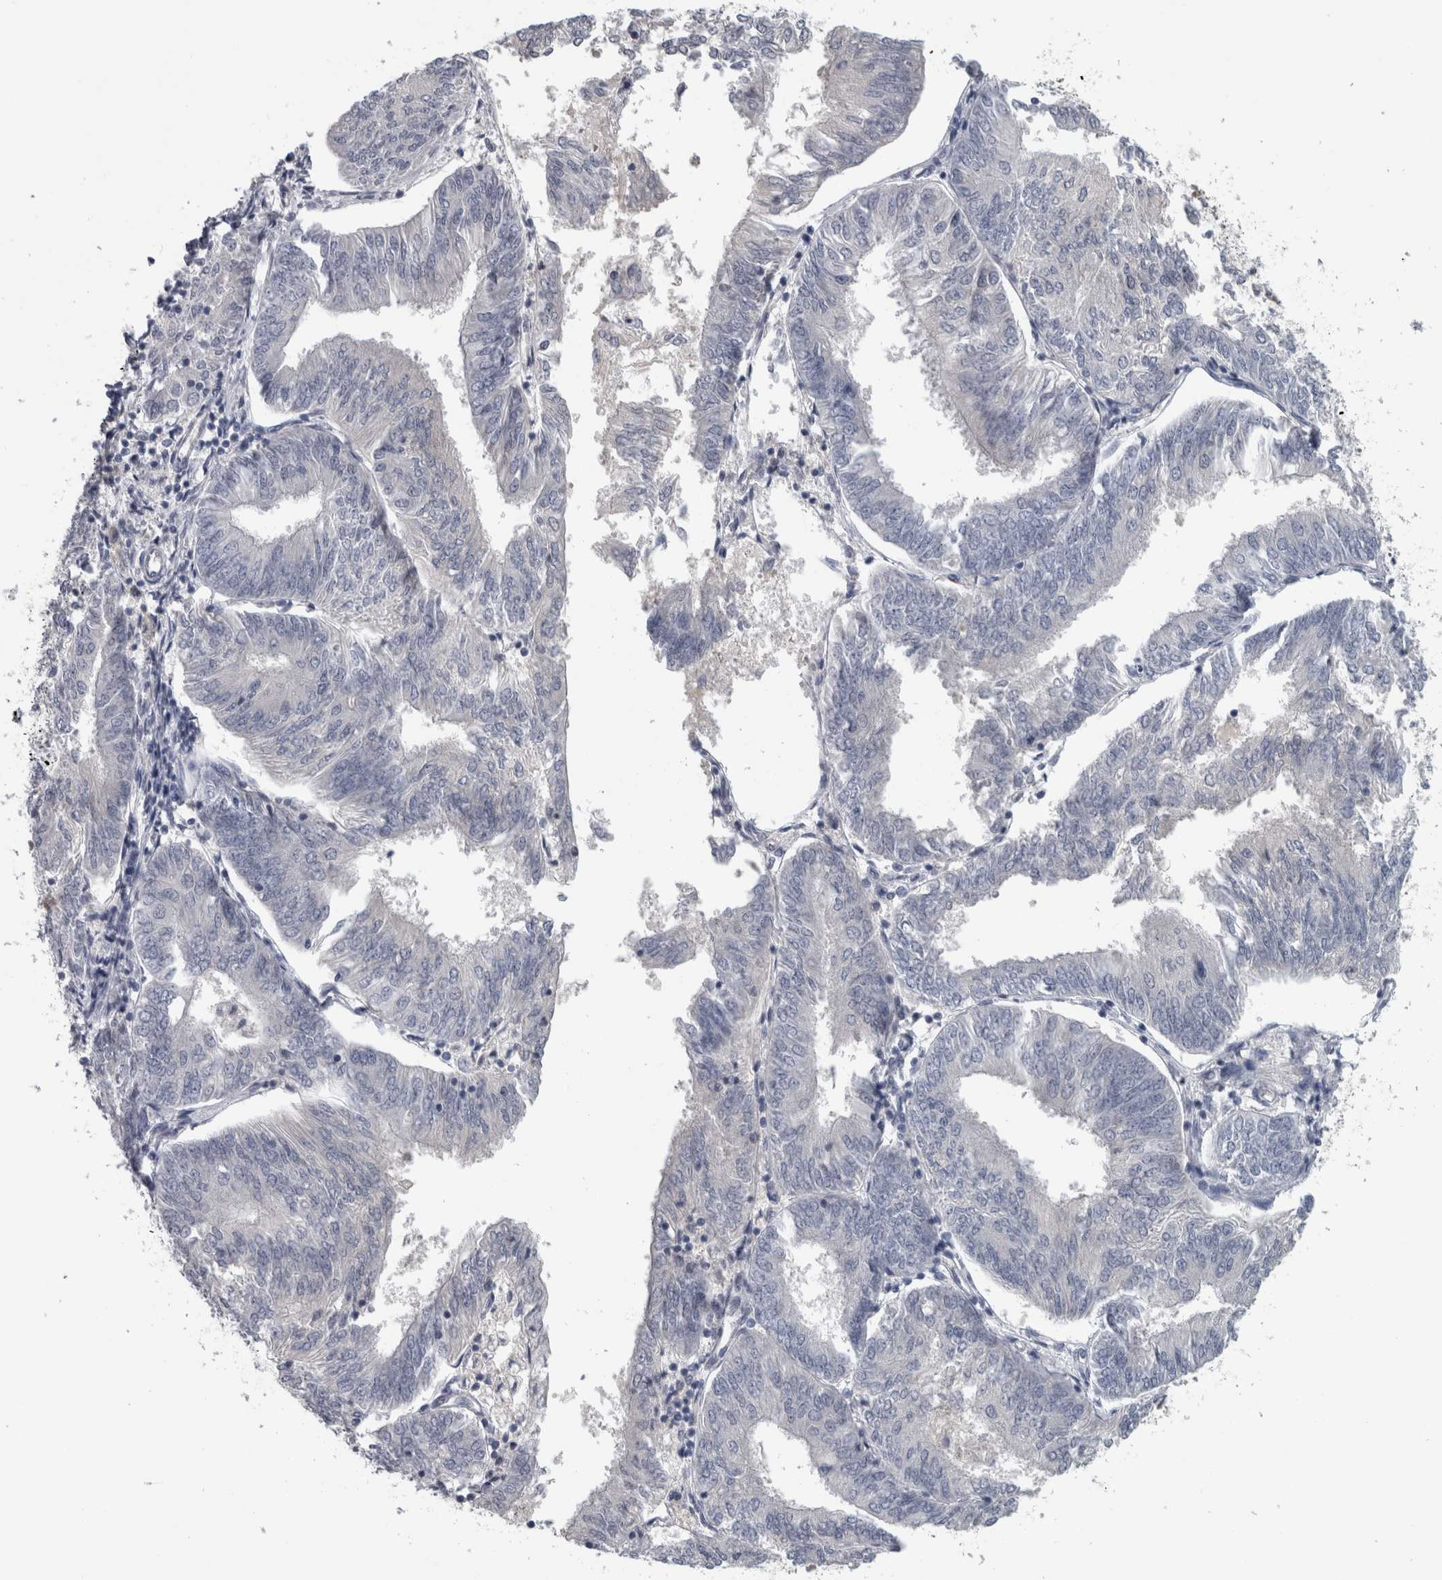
{"staining": {"intensity": "negative", "quantity": "none", "location": "none"}, "tissue": "endometrial cancer", "cell_type": "Tumor cells", "image_type": "cancer", "snomed": [{"axis": "morphology", "description": "Adenocarcinoma, NOS"}, {"axis": "topography", "description": "Endometrium"}], "caption": "There is no significant positivity in tumor cells of adenocarcinoma (endometrial).", "gene": "NAPRT", "patient": {"sex": "female", "age": 58}}